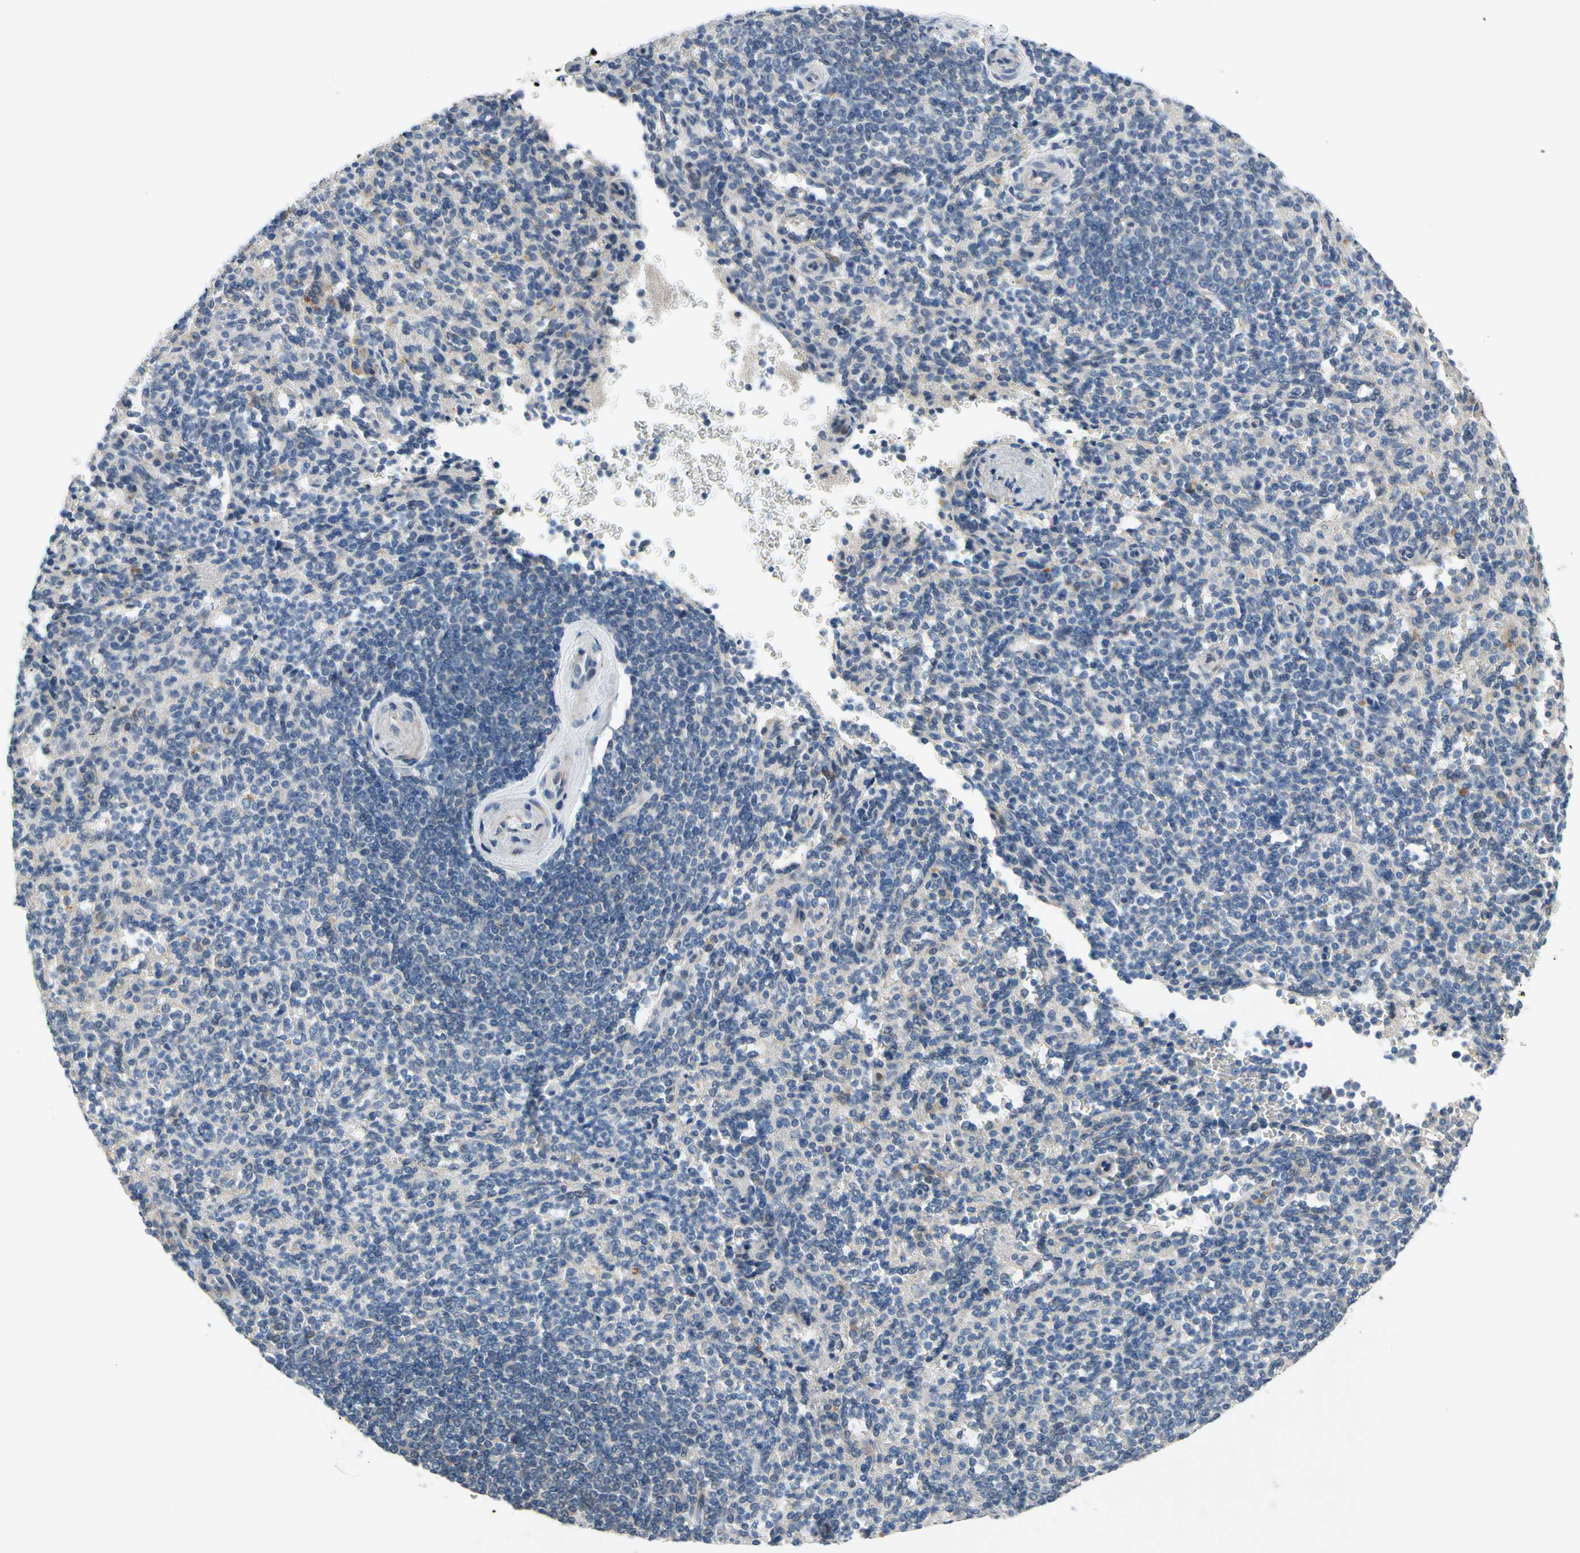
{"staining": {"intensity": "negative", "quantity": "none", "location": "none"}, "tissue": "spleen", "cell_type": "Cells in red pulp", "image_type": "normal", "snomed": [{"axis": "morphology", "description": "Normal tissue, NOS"}, {"axis": "topography", "description": "Spleen"}], "caption": "Immunohistochemical staining of unremarkable human spleen displays no significant expression in cells in red pulp.", "gene": "SLC27A6", "patient": {"sex": "female", "age": 74}}